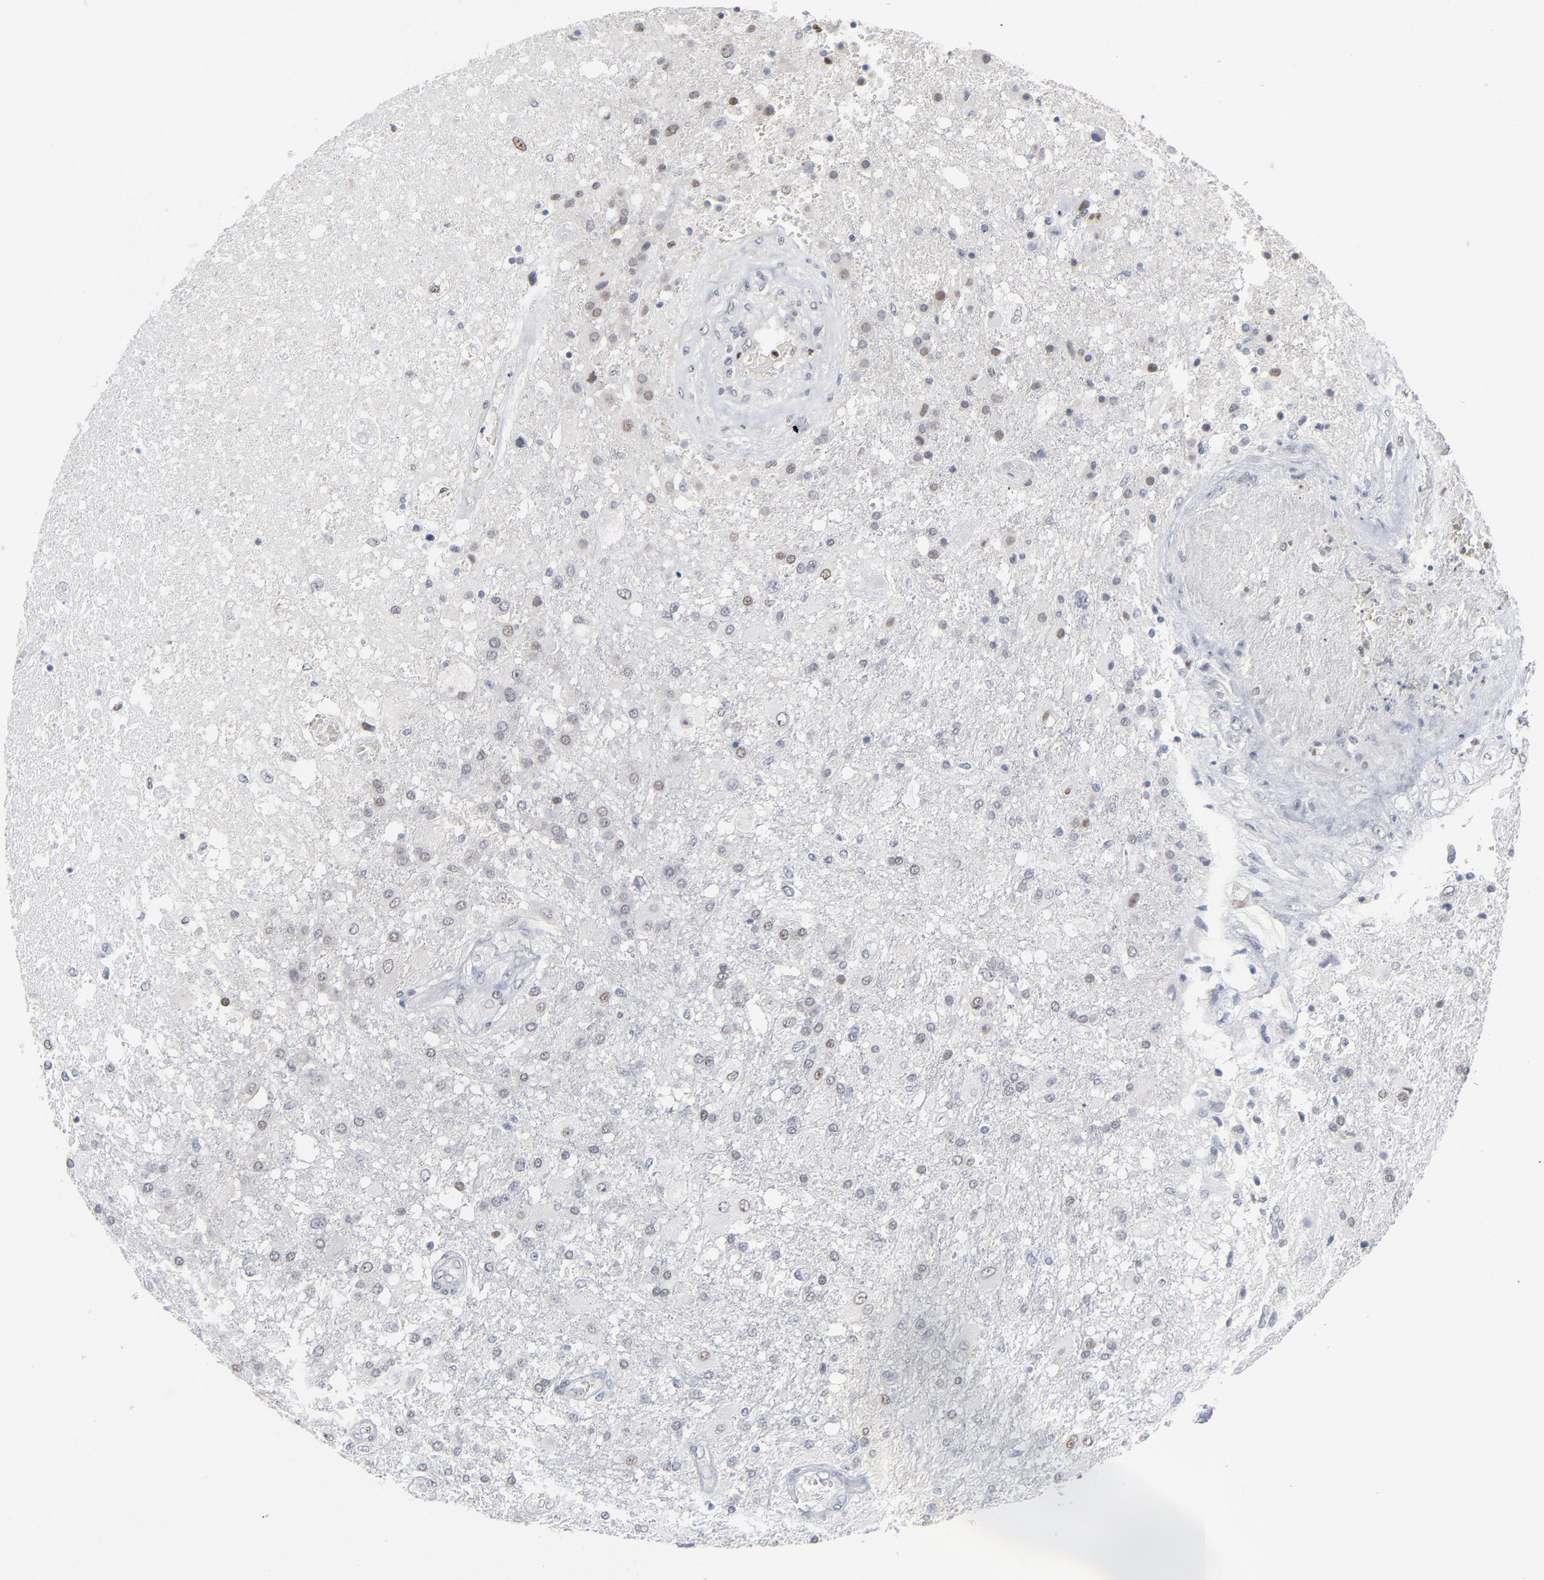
{"staining": {"intensity": "weak", "quantity": "<25%", "location": "nuclear"}, "tissue": "glioma", "cell_type": "Tumor cells", "image_type": "cancer", "snomed": [{"axis": "morphology", "description": "Glioma, malignant, High grade"}, {"axis": "topography", "description": "Cerebral cortex"}], "caption": "DAB (3,3'-diaminobenzidine) immunohistochemical staining of human malignant glioma (high-grade) demonstrates no significant positivity in tumor cells. (DAB immunohistochemistry (IHC) visualized using brightfield microscopy, high magnification).", "gene": "FOXN2", "patient": {"sex": "male", "age": 79}}